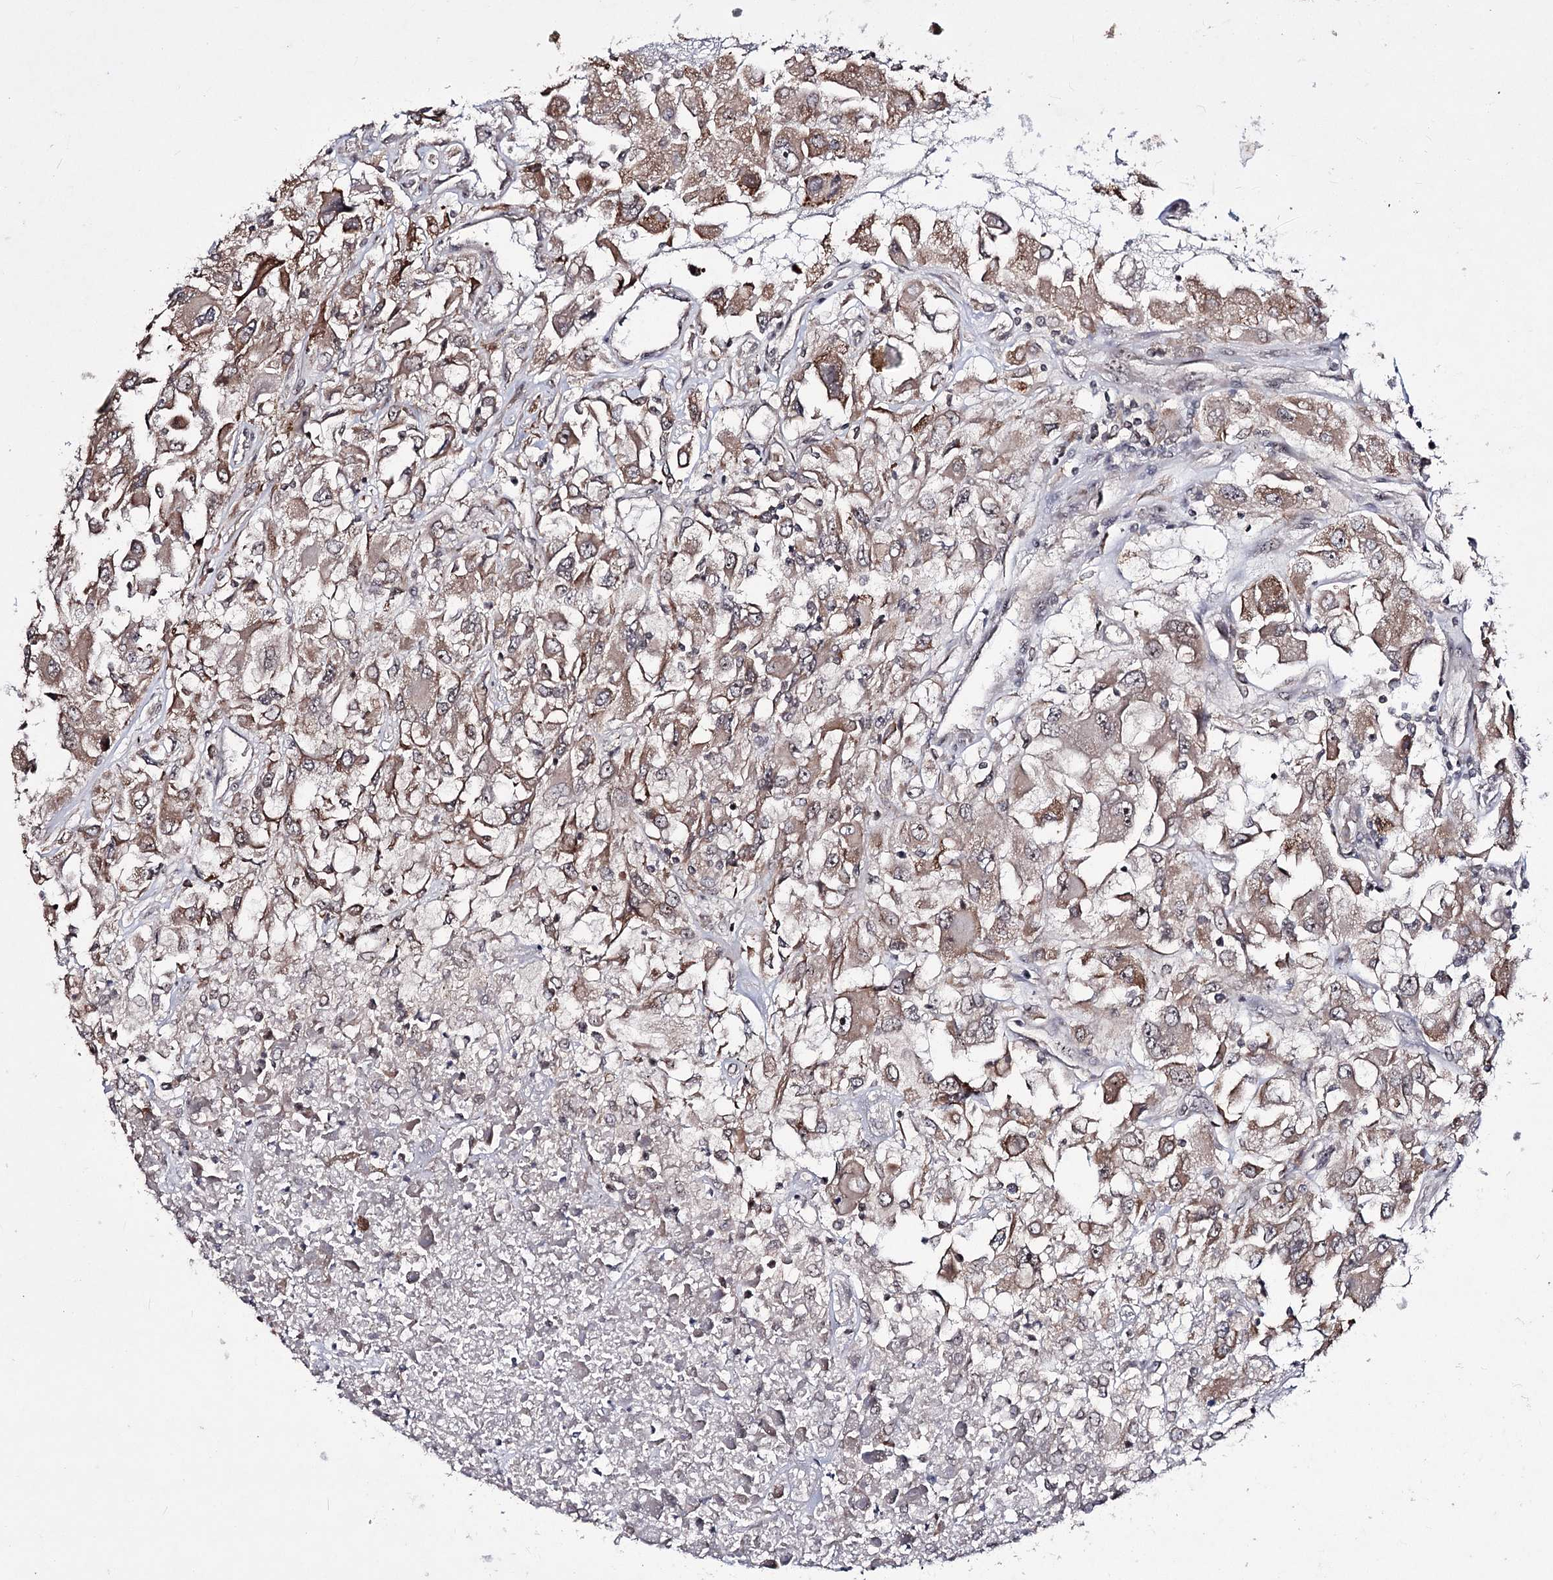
{"staining": {"intensity": "moderate", "quantity": ">75%", "location": "cytoplasmic/membranous,nuclear"}, "tissue": "renal cancer", "cell_type": "Tumor cells", "image_type": "cancer", "snomed": [{"axis": "morphology", "description": "Adenocarcinoma, NOS"}, {"axis": "topography", "description": "Kidney"}], "caption": "This micrograph exhibits renal cancer (adenocarcinoma) stained with immunohistochemistry to label a protein in brown. The cytoplasmic/membranous and nuclear of tumor cells show moderate positivity for the protein. Nuclei are counter-stained blue.", "gene": "VGLL4", "patient": {"sex": "female", "age": 52}}